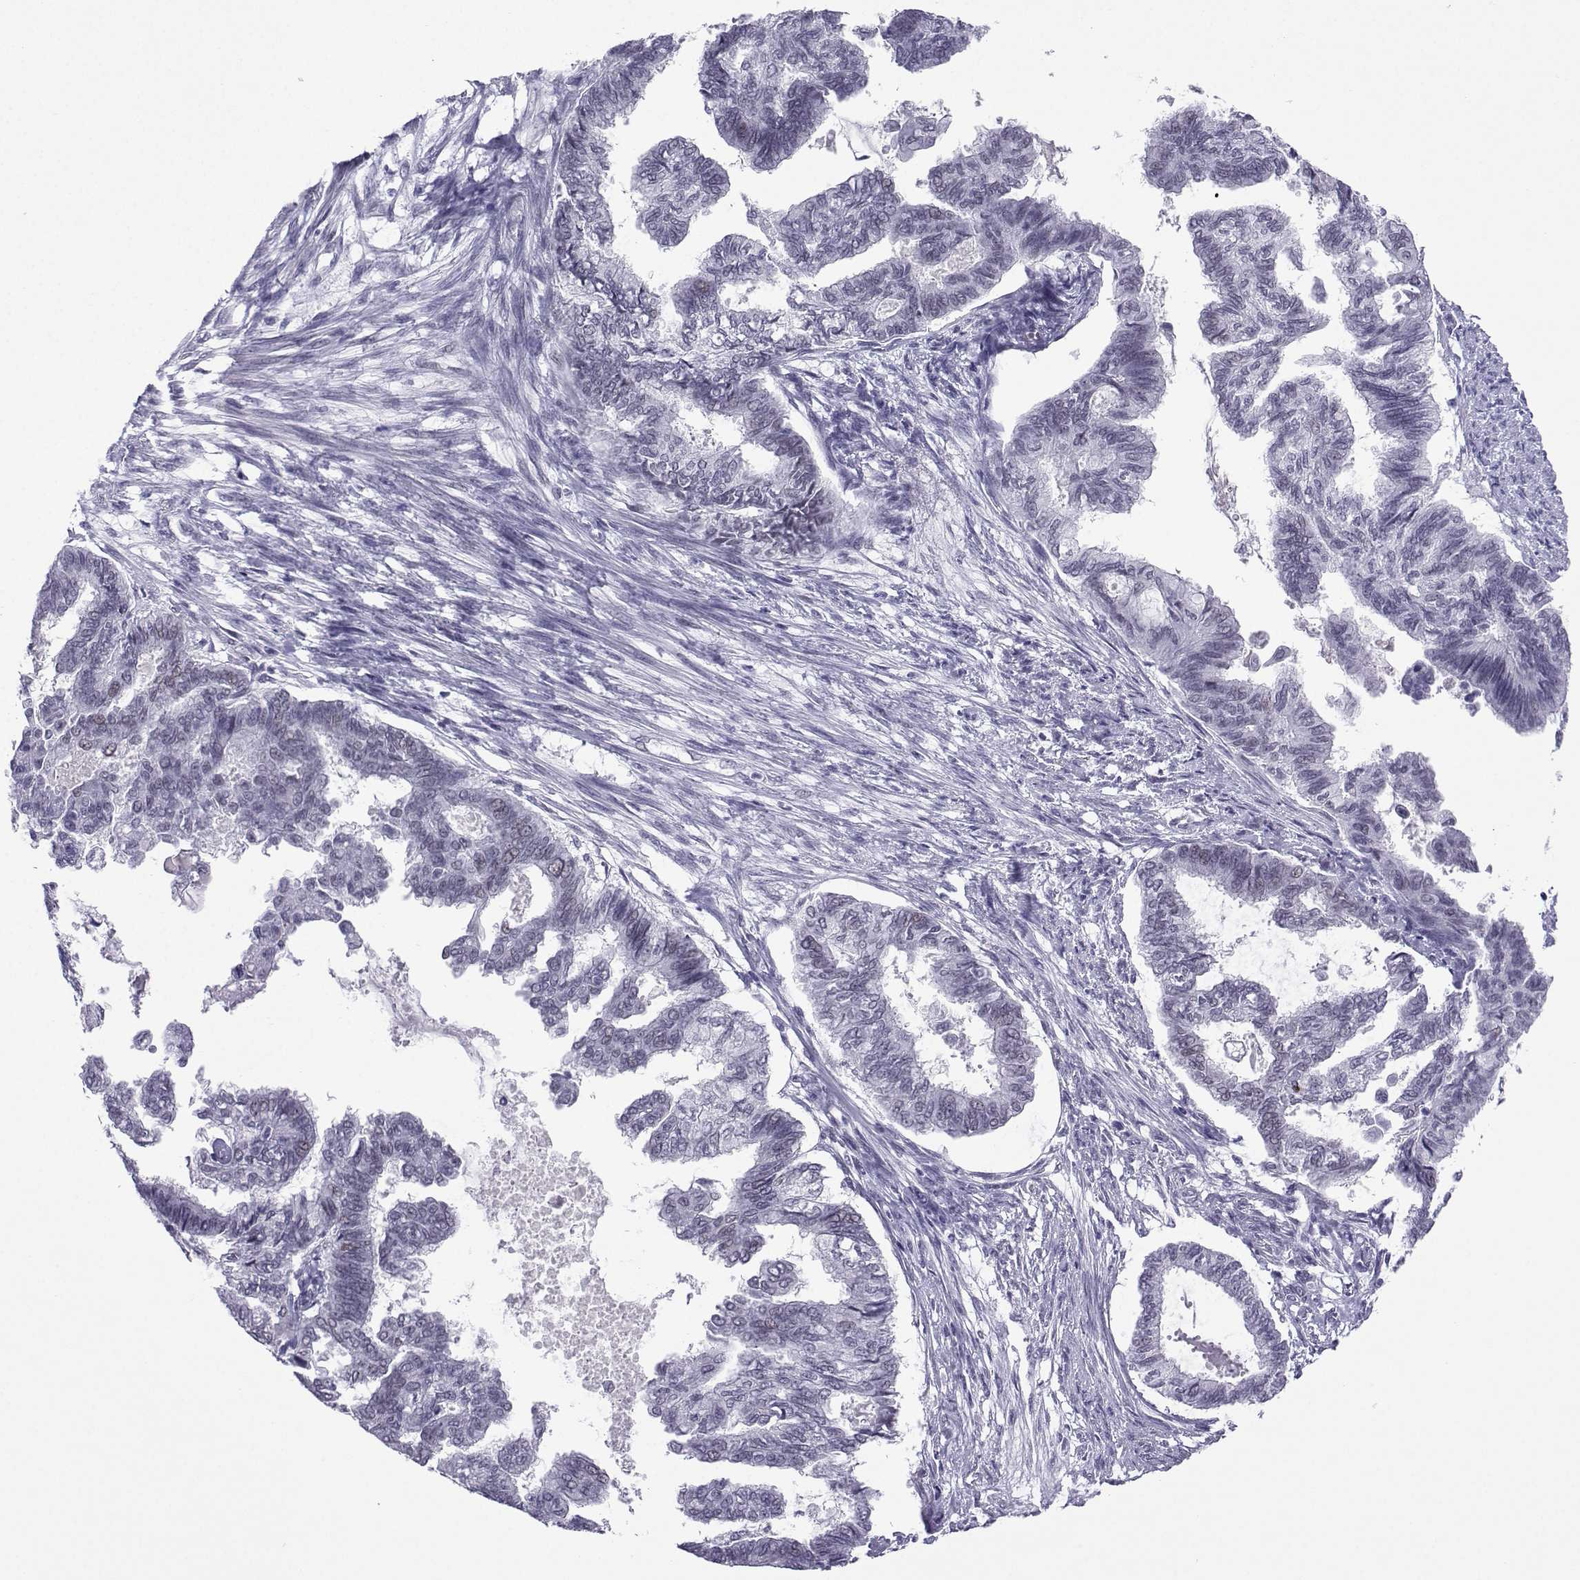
{"staining": {"intensity": "negative", "quantity": "none", "location": "none"}, "tissue": "endometrial cancer", "cell_type": "Tumor cells", "image_type": "cancer", "snomed": [{"axis": "morphology", "description": "Adenocarcinoma, NOS"}, {"axis": "topography", "description": "Endometrium"}], "caption": "The photomicrograph exhibits no staining of tumor cells in endometrial cancer (adenocarcinoma).", "gene": "LORICRIN", "patient": {"sex": "female", "age": 86}}